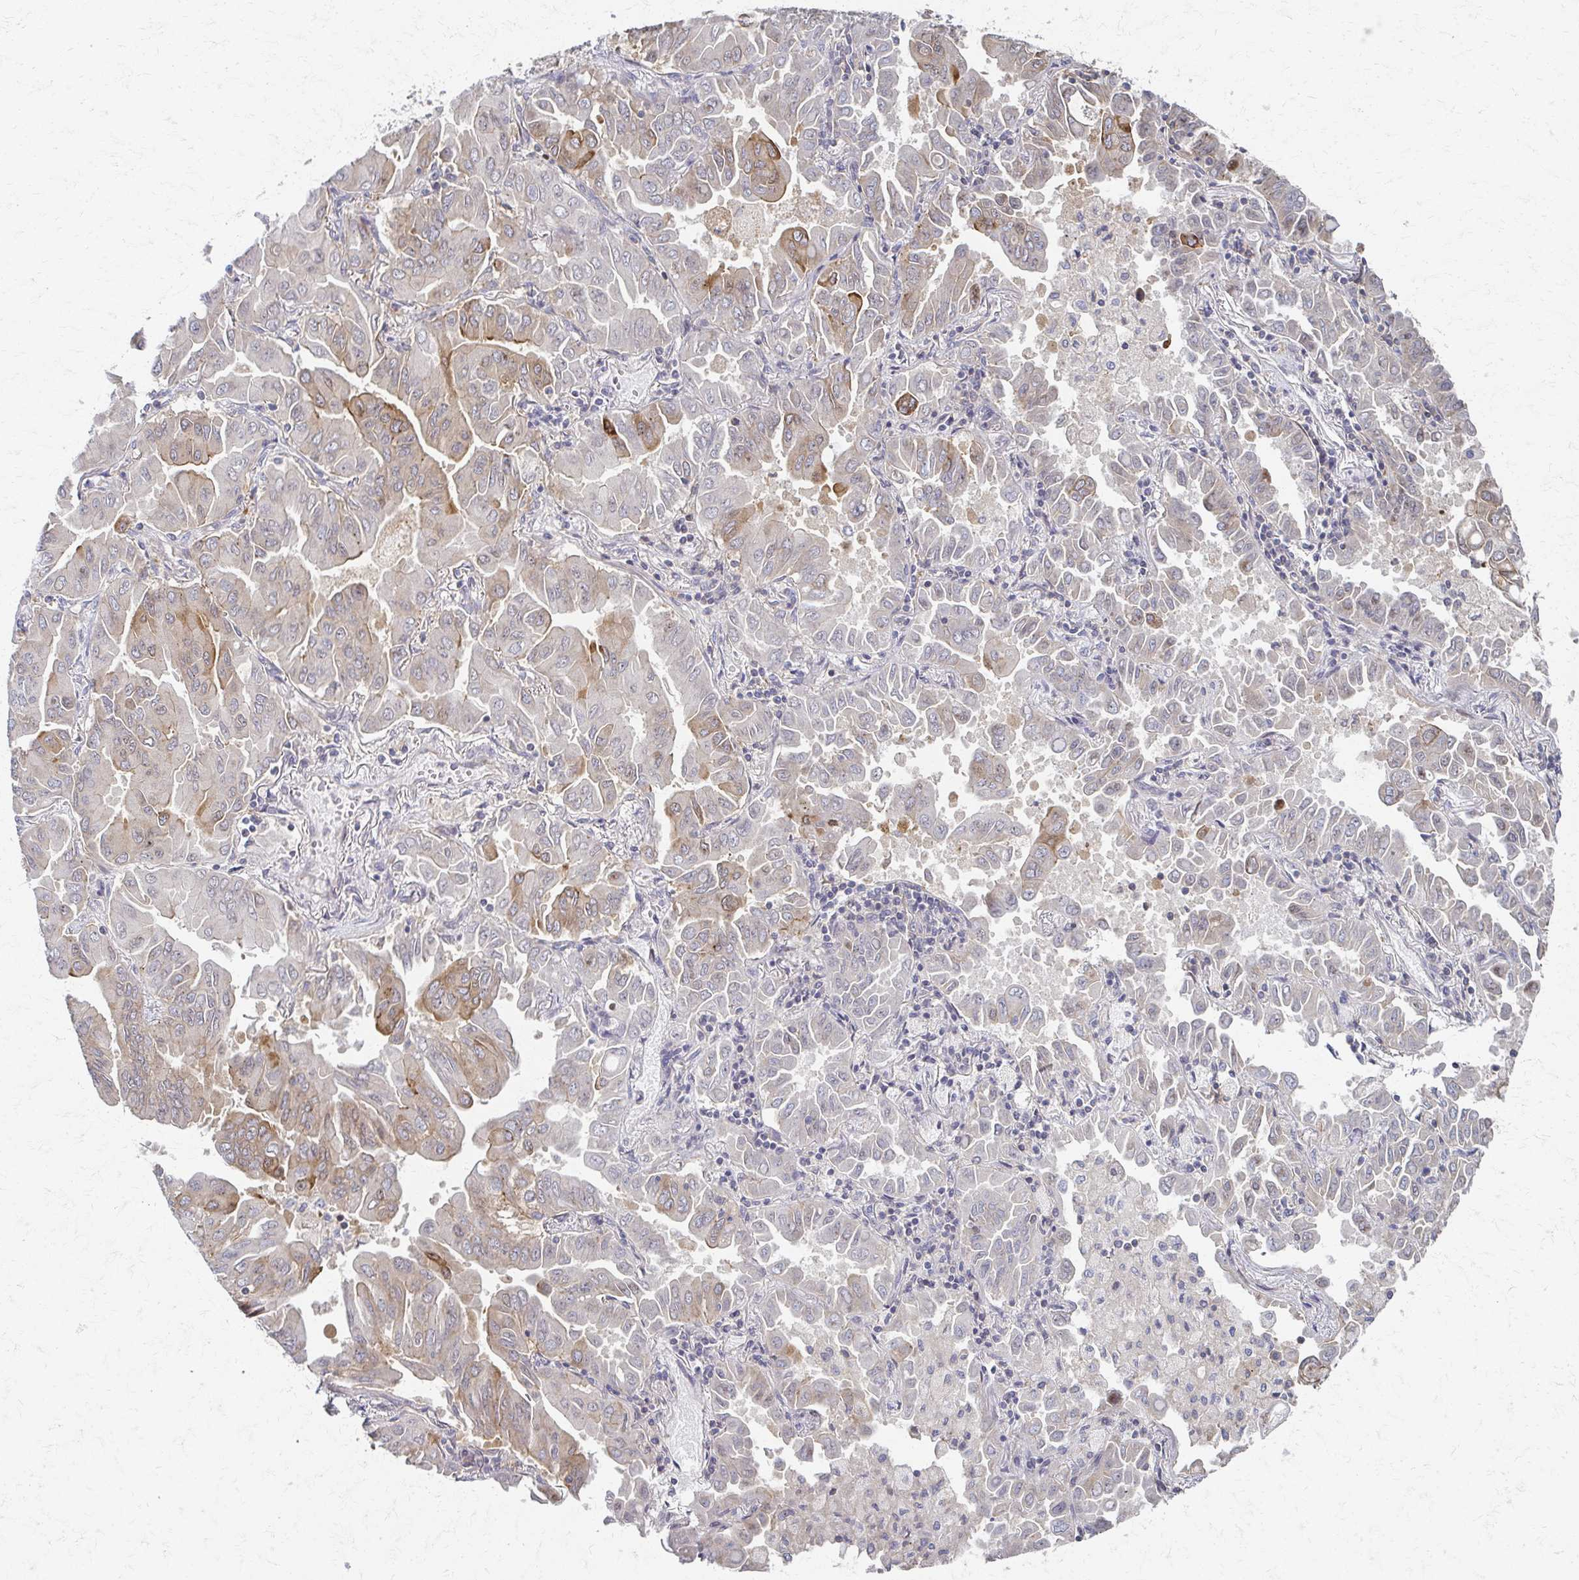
{"staining": {"intensity": "moderate", "quantity": "<25%", "location": "cytoplasmic/membranous"}, "tissue": "lung cancer", "cell_type": "Tumor cells", "image_type": "cancer", "snomed": [{"axis": "morphology", "description": "Adenocarcinoma, NOS"}, {"axis": "topography", "description": "Lung"}], "caption": "Immunohistochemical staining of lung adenocarcinoma exhibits moderate cytoplasmic/membranous protein positivity in approximately <25% of tumor cells.", "gene": "EOLA2", "patient": {"sex": "male", "age": 64}}